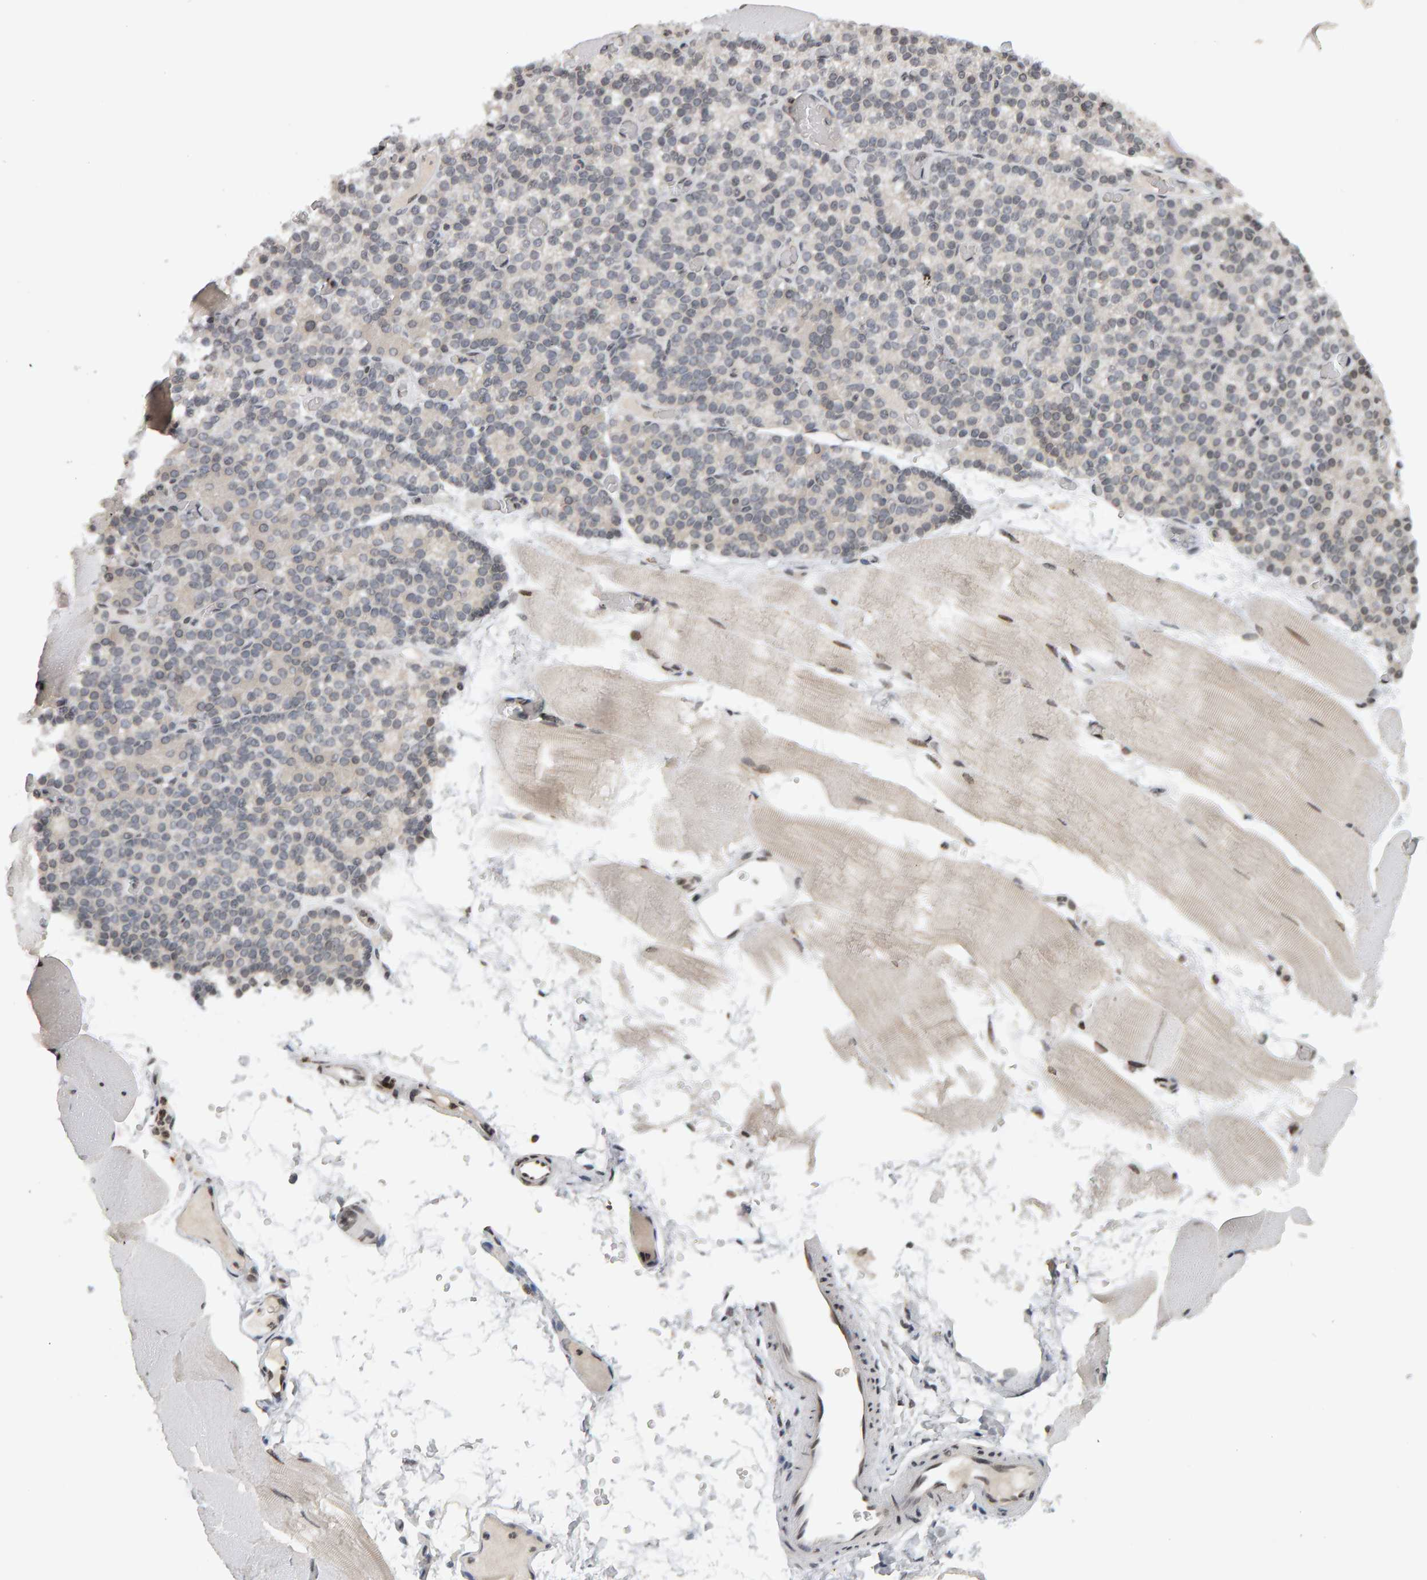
{"staining": {"intensity": "weak", "quantity": "25%-75%", "location": "cytoplasmic/membranous,nuclear"}, "tissue": "skeletal muscle", "cell_type": "Myocytes", "image_type": "normal", "snomed": [{"axis": "morphology", "description": "Normal tissue, NOS"}, {"axis": "topography", "description": "Skeletal muscle"}, {"axis": "topography", "description": "Parathyroid gland"}], "caption": "Skeletal muscle stained for a protein (brown) displays weak cytoplasmic/membranous,nuclear positive positivity in approximately 25%-75% of myocytes.", "gene": "TRAM1", "patient": {"sex": "female", "age": 37}}